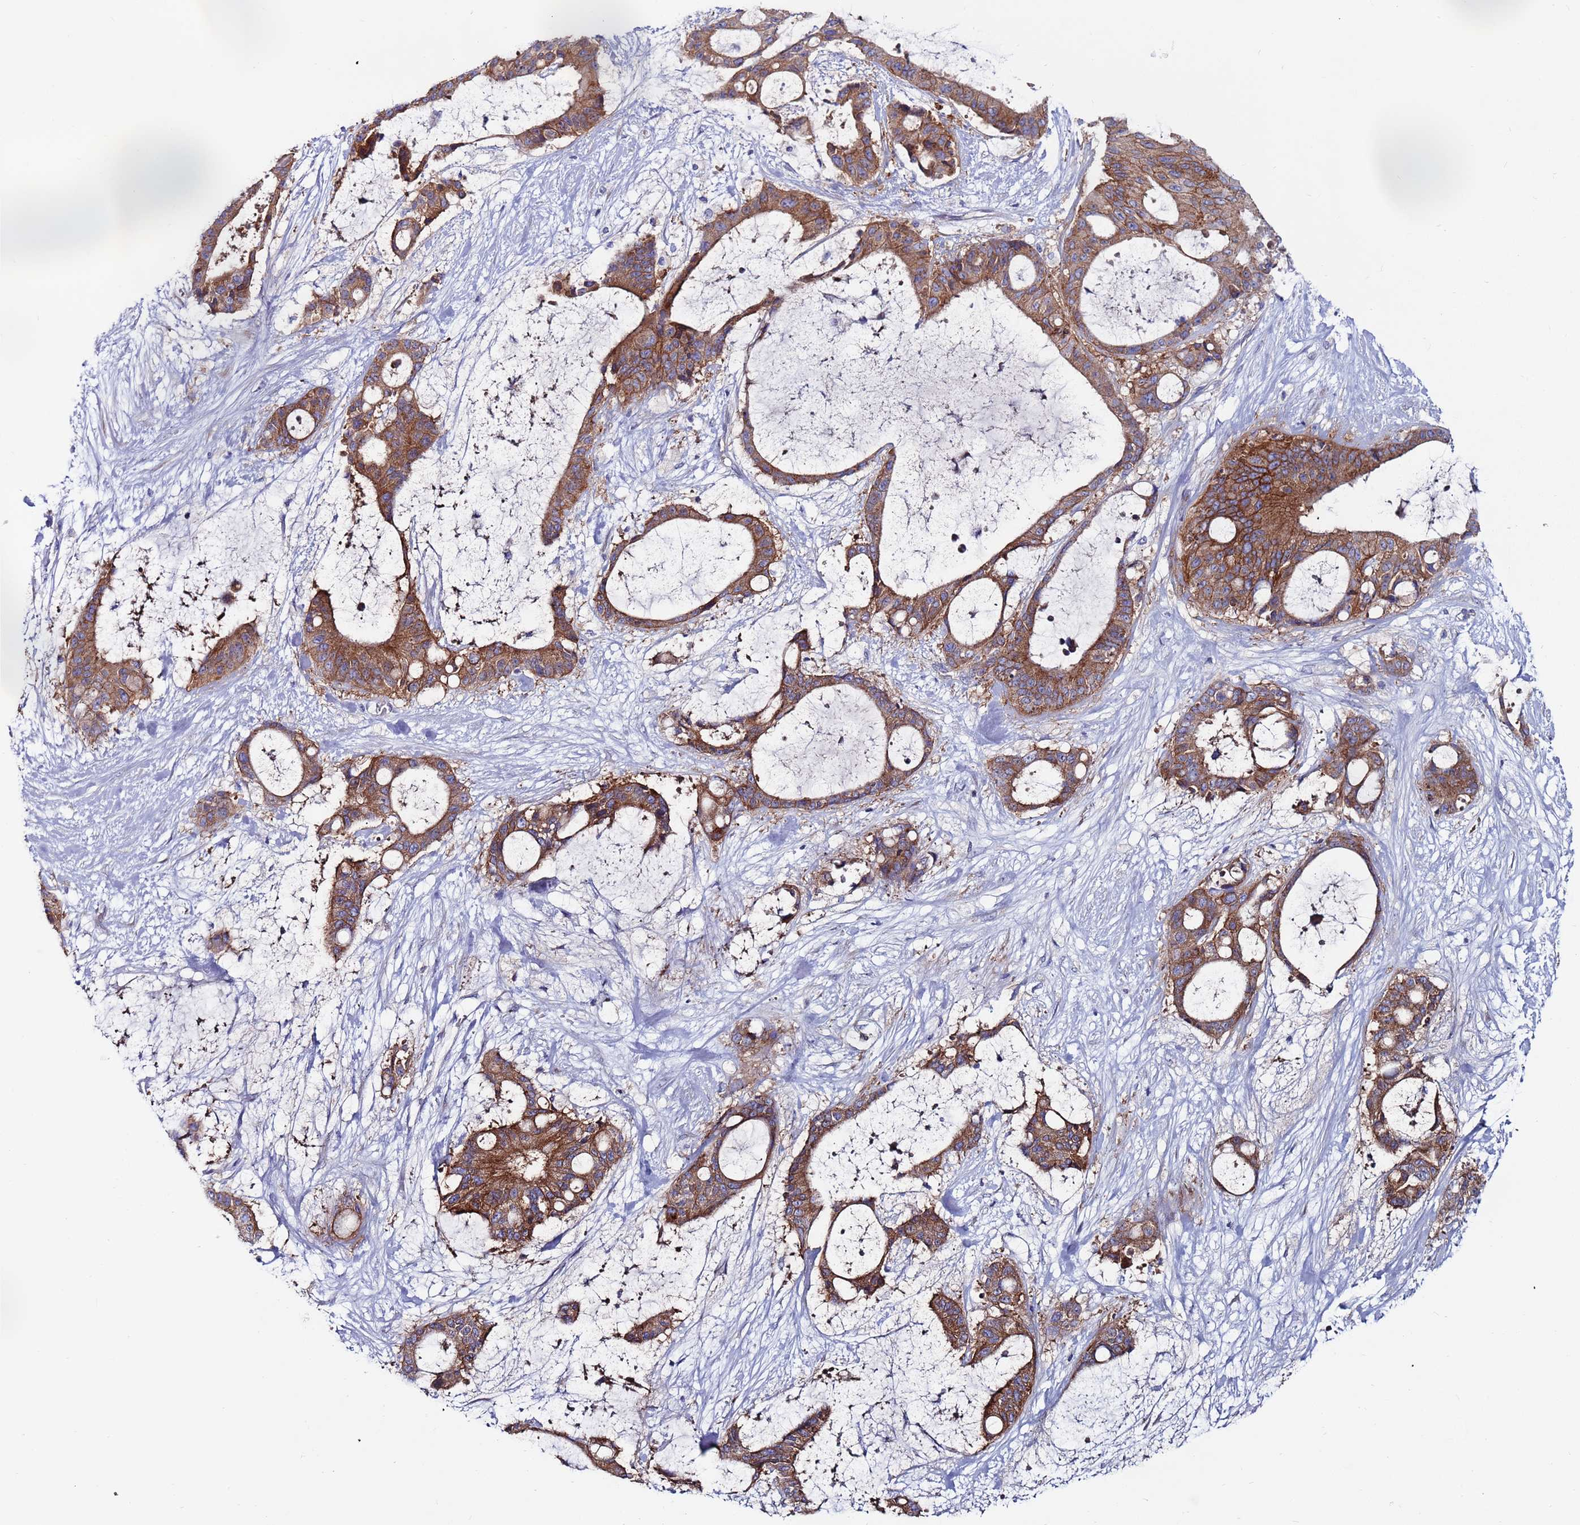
{"staining": {"intensity": "strong", "quantity": ">75%", "location": "cytoplasmic/membranous"}, "tissue": "liver cancer", "cell_type": "Tumor cells", "image_type": "cancer", "snomed": [{"axis": "morphology", "description": "Normal tissue, NOS"}, {"axis": "morphology", "description": "Cholangiocarcinoma"}, {"axis": "topography", "description": "Liver"}, {"axis": "topography", "description": "Peripheral nerve tissue"}], "caption": "Liver cholangiocarcinoma stained with a brown dye shows strong cytoplasmic/membranous positive expression in about >75% of tumor cells.", "gene": "KRTCAP3", "patient": {"sex": "female", "age": 73}}